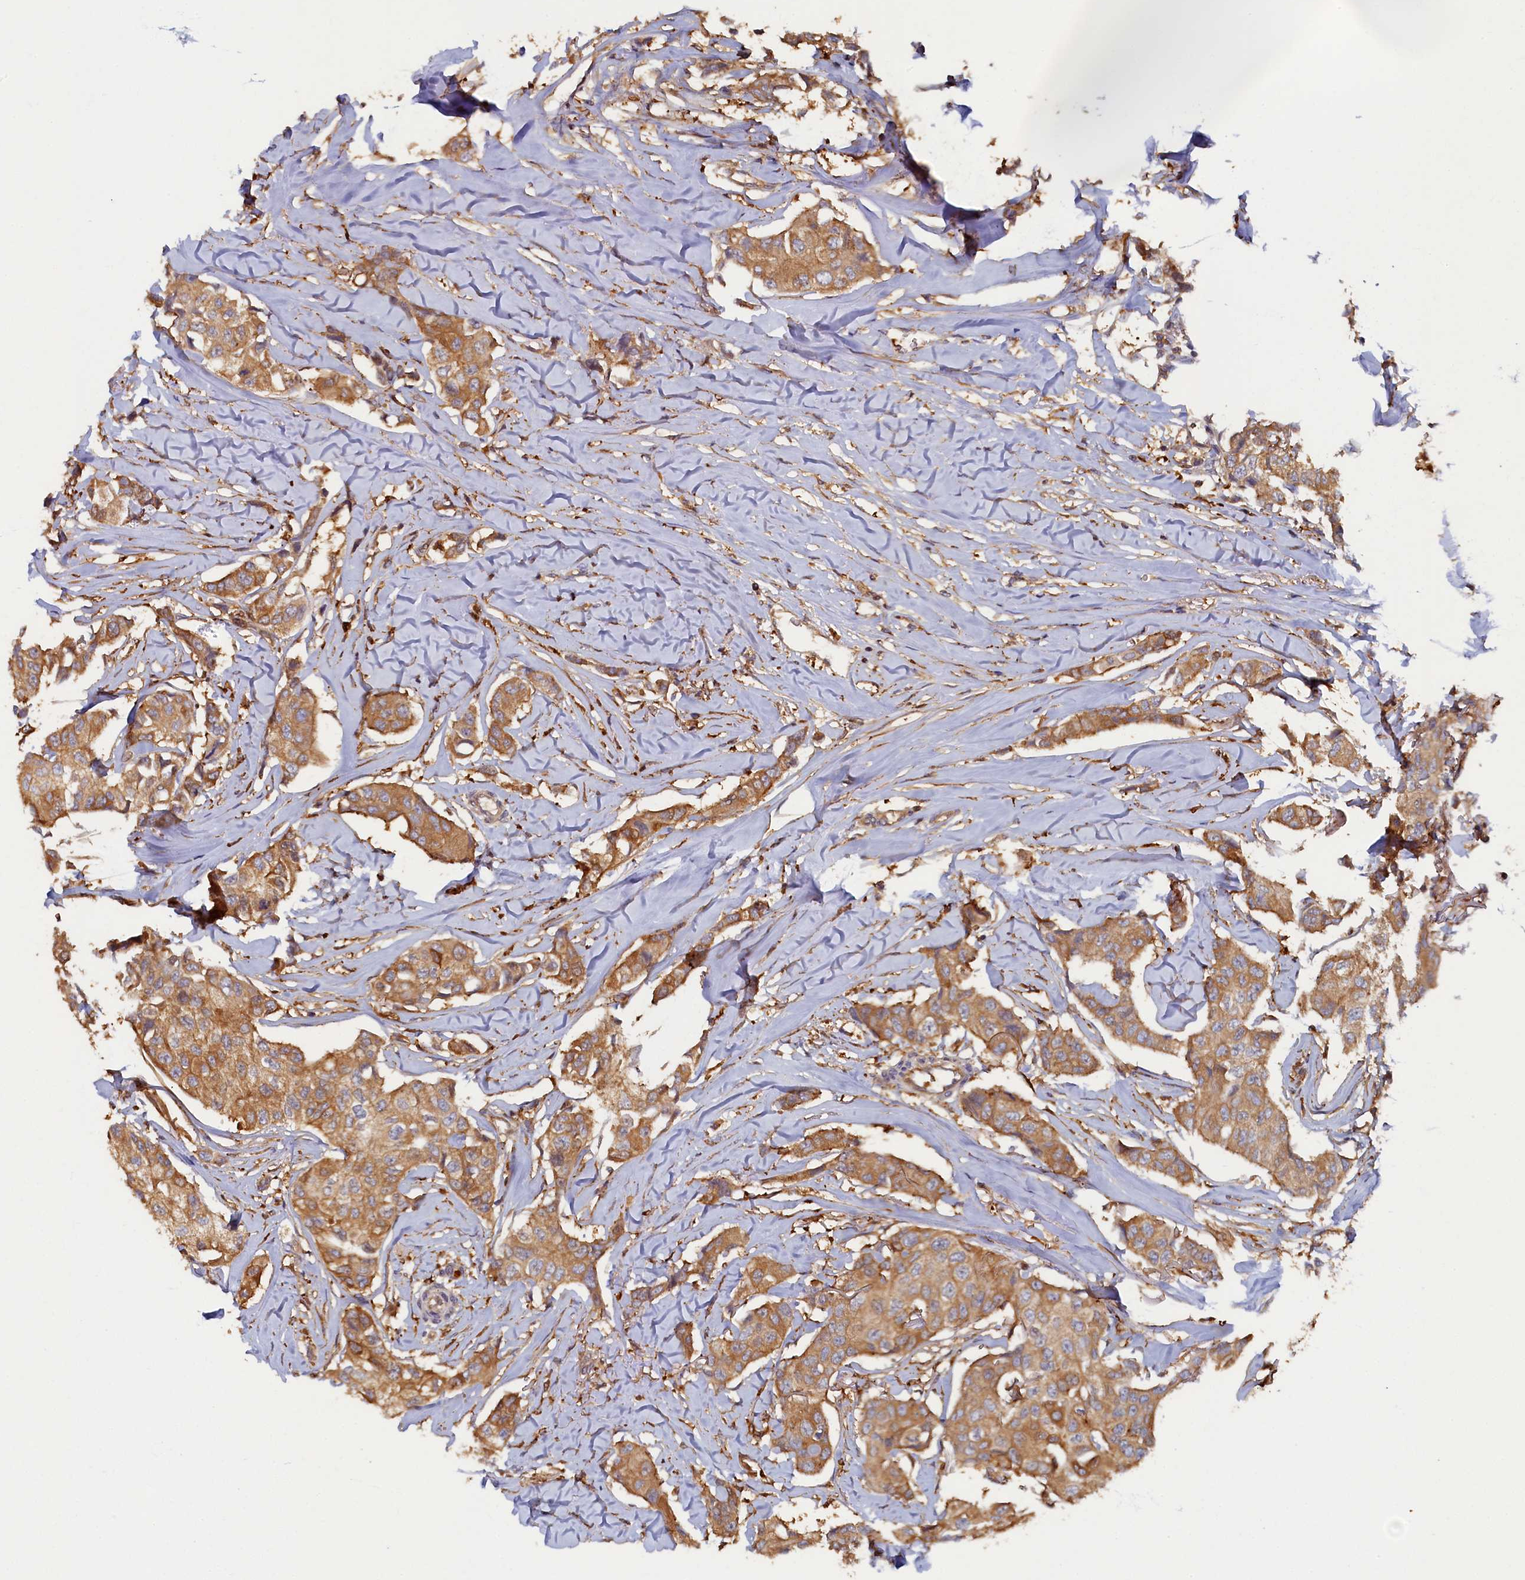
{"staining": {"intensity": "moderate", "quantity": ">75%", "location": "cytoplasmic/membranous"}, "tissue": "breast cancer", "cell_type": "Tumor cells", "image_type": "cancer", "snomed": [{"axis": "morphology", "description": "Duct carcinoma"}, {"axis": "topography", "description": "Breast"}], "caption": "Invasive ductal carcinoma (breast) was stained to show a protein in brown. There is medium levels of moderate cytoplasmic/membranous staining in about >75% of tumor cells.", "gene": "TIMM8B", "patient": {"sex": "female", "age": 80}}